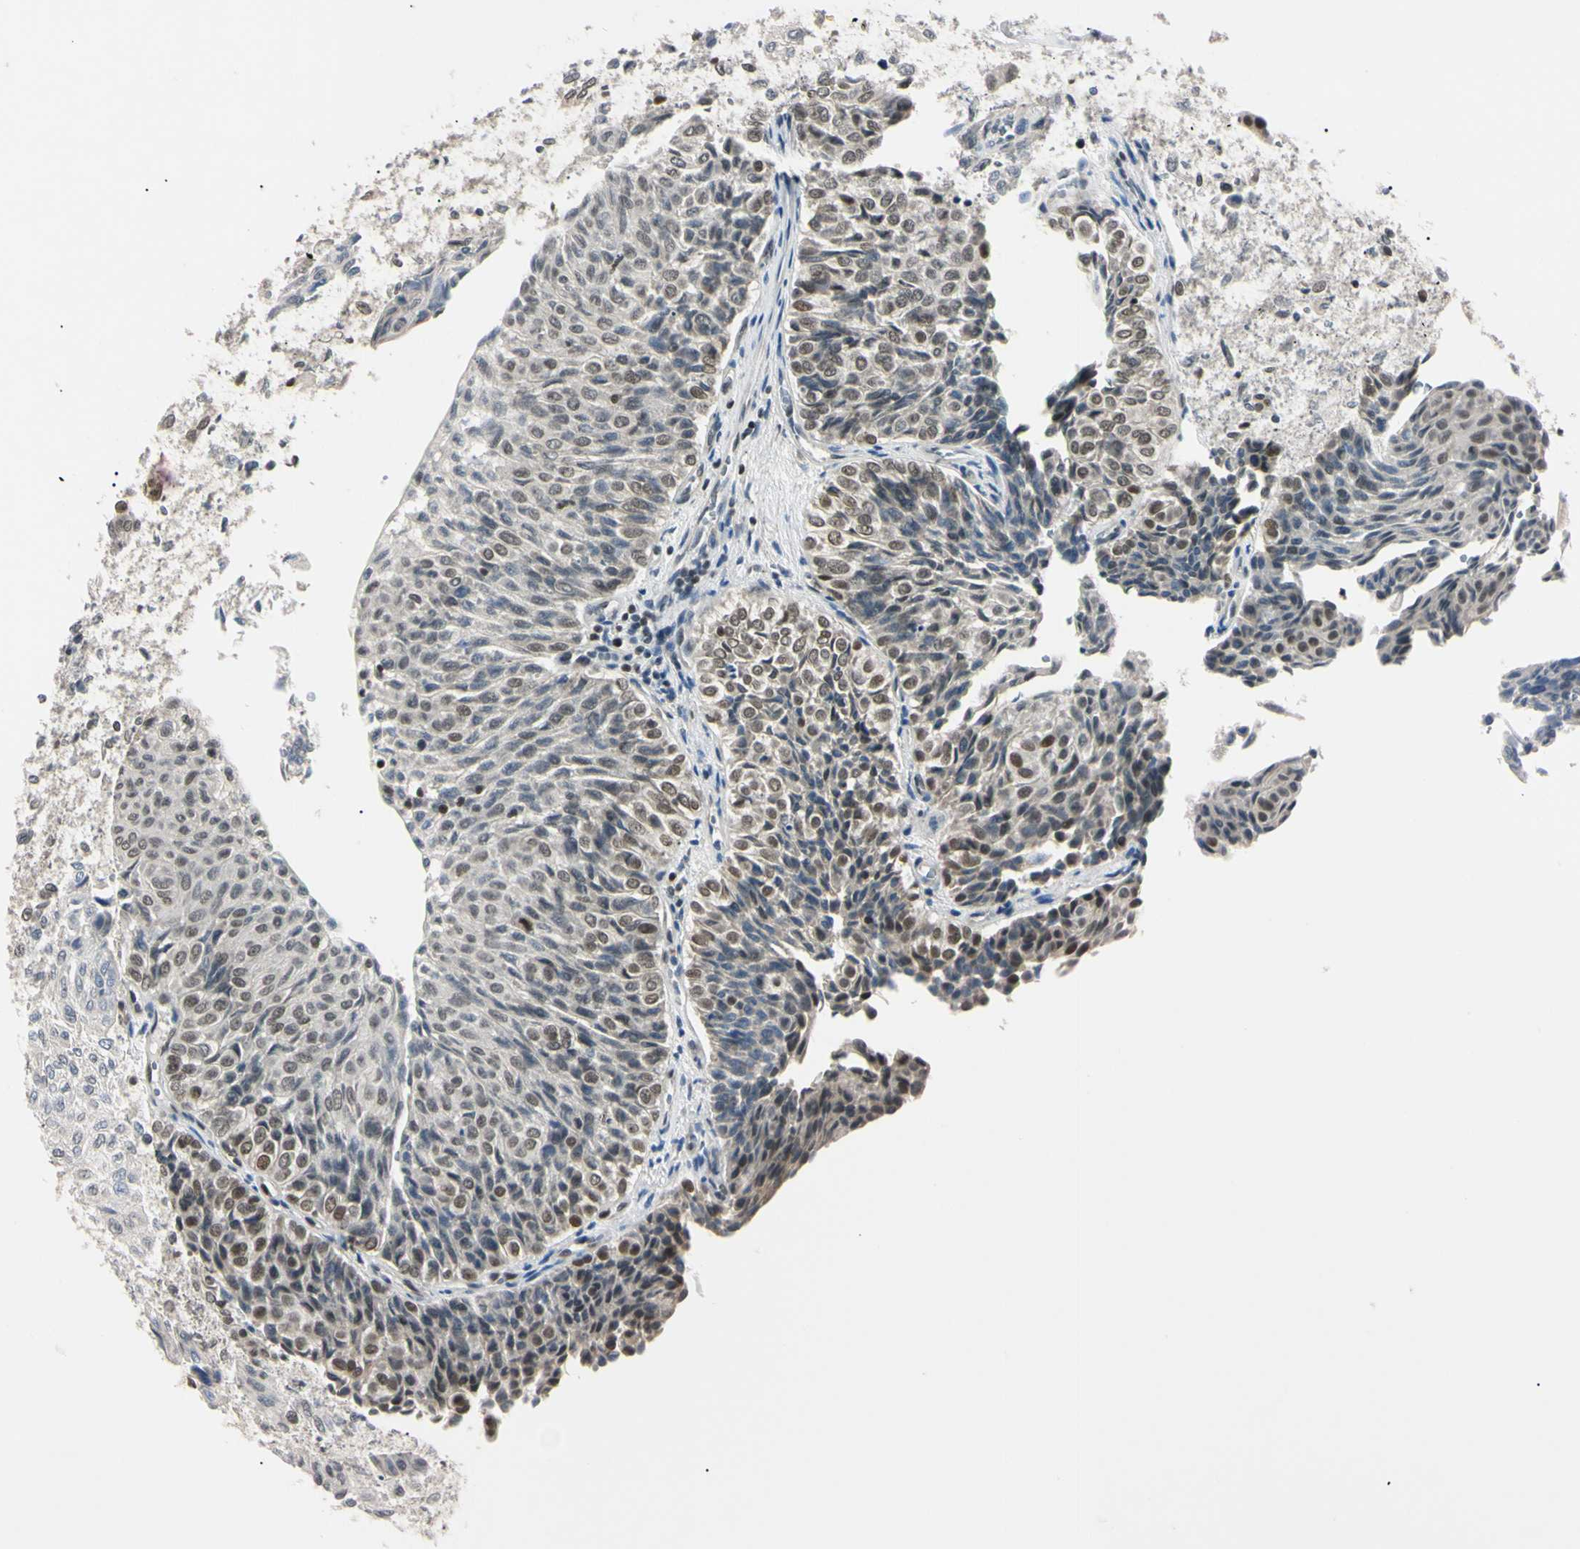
{"staining": {"intensity": "weak", "quantity": "25%-75%", "location": "nuclear"}, "tissue": "urothelial cancer", "cell_type": "Tumor cells", "image_type": "cancer", "snomed": [{"axis": "morphology", "description": "Urothelial carcinoma, Low grade"}, {"axis": "topography", "description": "Urinary bladder"}], "caption": "IHC staining of urothelial cancer, which reveals low levels of weak nuclear positivity in about 25%-75% of tumor cells indicating weak nuclear protein staining. The staining was performed using DAB (3,3'-diaminobenzidine) (brown) for protein detection and nuclei were counterstained in hematoxylin (blue).", "gene": "C1orf174", "patient": {"sex": "male", "age": 78}}